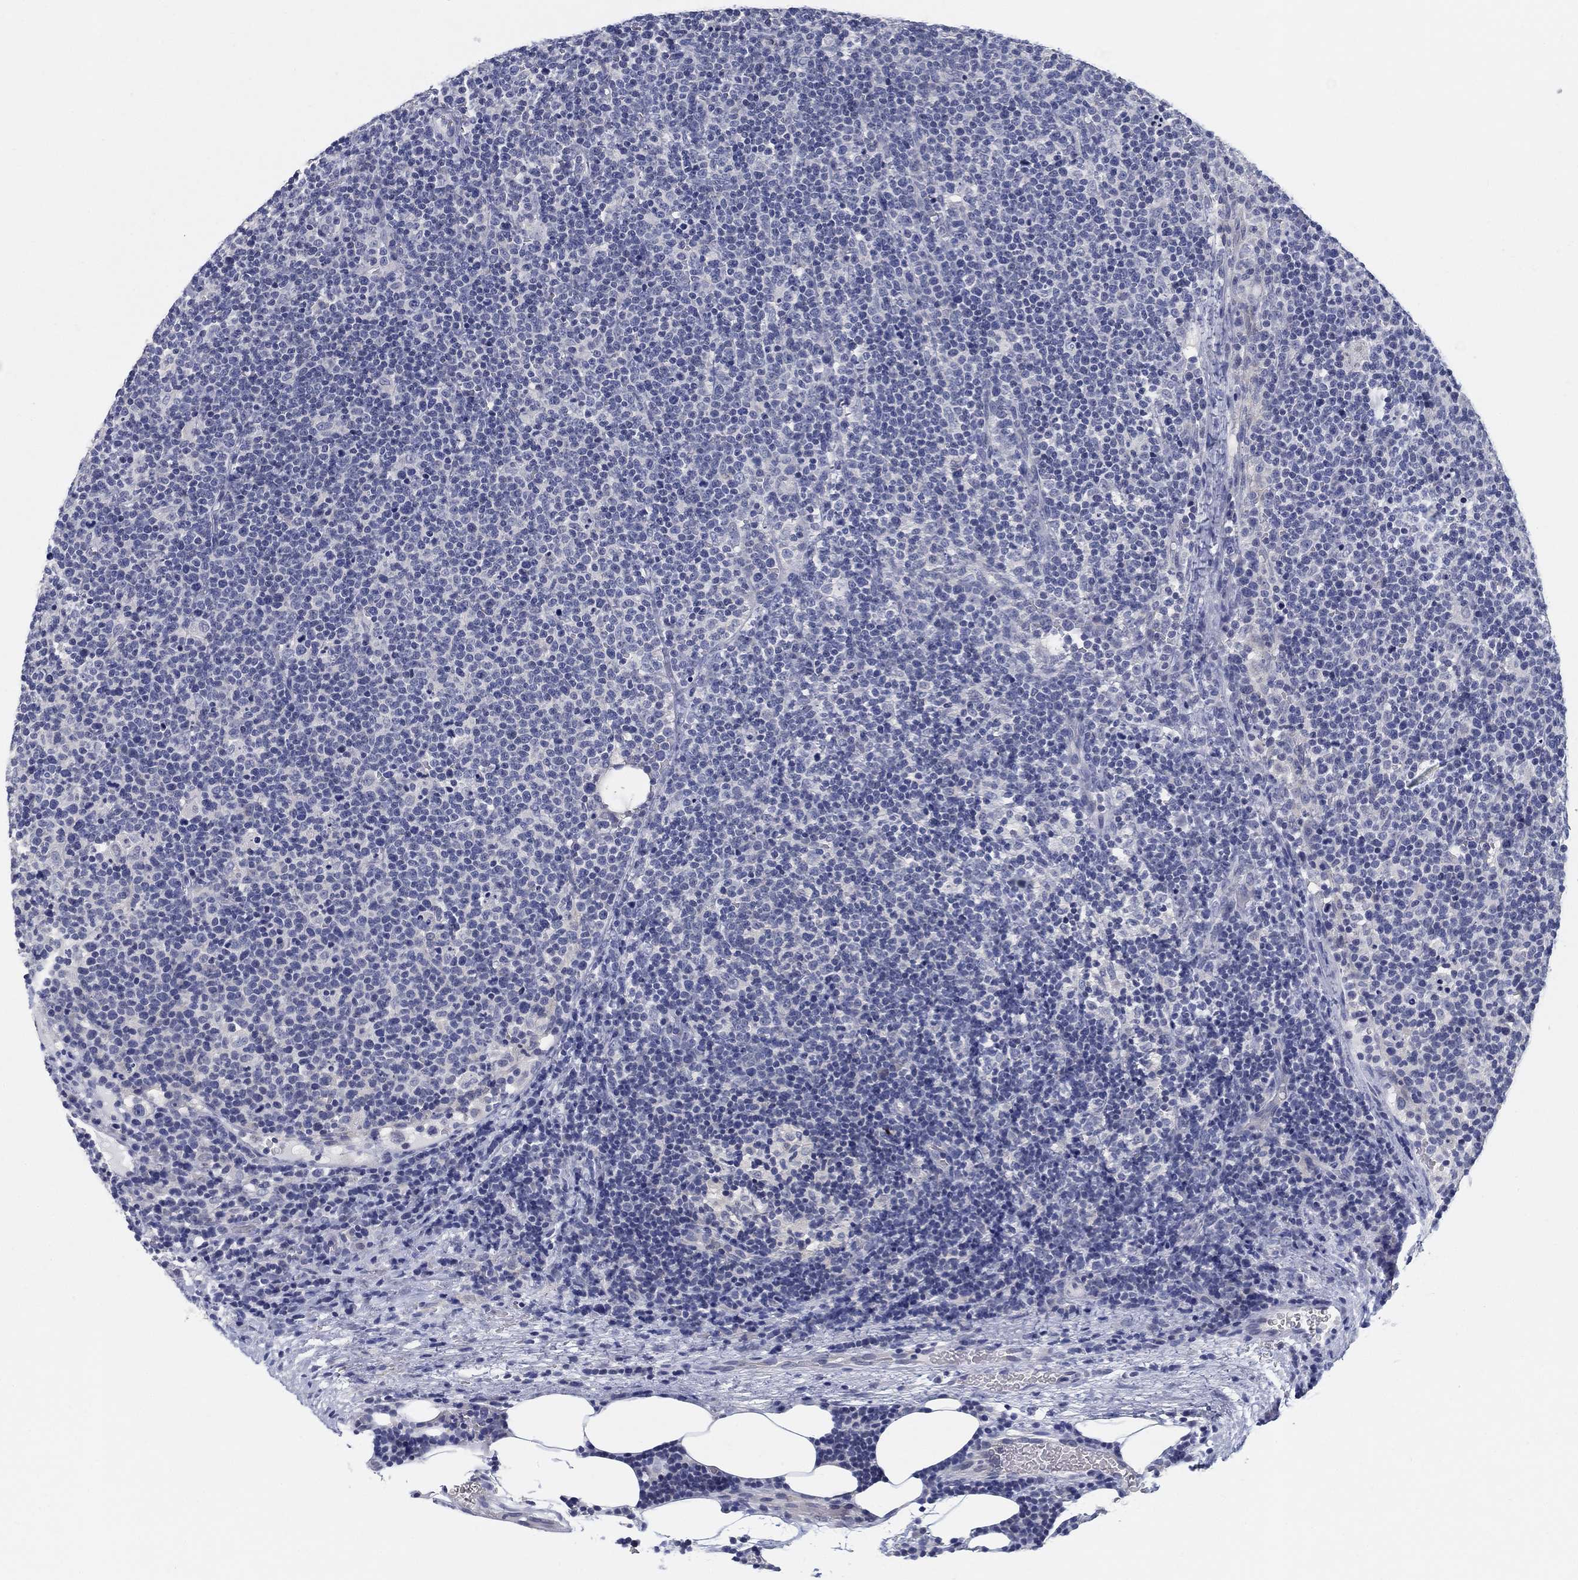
{"staining": {"intensity": "negative", "quantity": "none", "location": "none"}, "tissue": "lymphoma", "cell_type": "Tumor cells", "image_type": "cancer", "snomed": [{"axis": "morphology", "description": "Malignant lymphoma, non-Hodgkin's type, High grade"}, {"axis": "topography", "description": "Lymph node"}], "caption": "Immunohistochemical staining of high-grade malignant lymphoma, non-Hodgkin's type demonstrates no significant staining in tumor cells. (Brightfield microscopy of DAB immunohistochemistry at high magnification).", "gene": "CLUL1", "patient": {"sex": "male", "age": 61}}